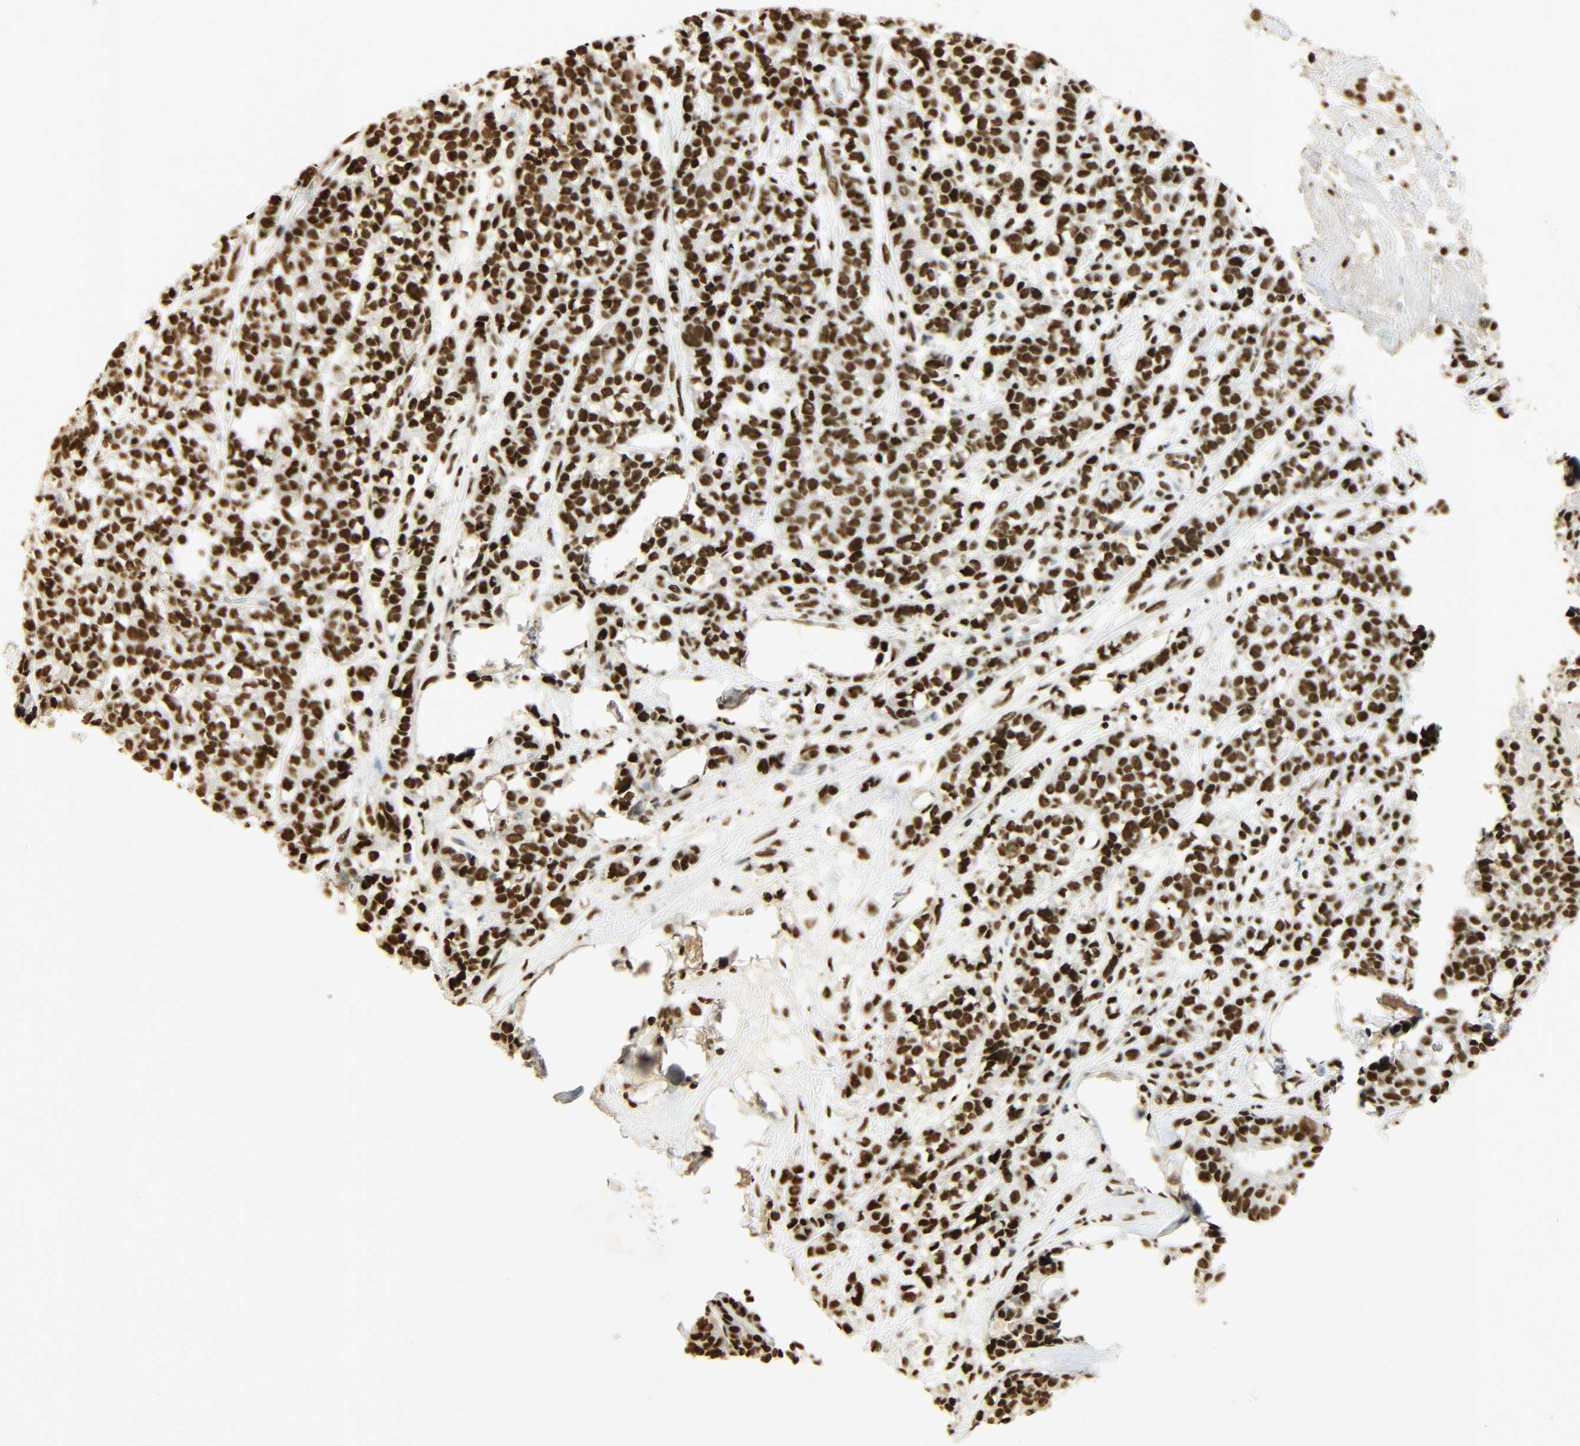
{"staining": {"intensity": "strong", "quantity": ">75%", "location": "nuclear"}, "tissue": "head and neck cancer", "cell_type": "Tumor cells", "image_type": "cancer", "snomed": [{"axis": "morphology", "description": "Adenocarcinoma, NOS"}, {"axis": "topography", "description": "Salivary gland"}, {"axis": "topography", "description": "Head-Neck"}], "caption": "Immunohistochemistry (DAB (3,3'-diaminobenzidine)) staining of head and neck cancer (adenocarcinoma) reveals strong nuclear protein positivity in approximately >75% of tumor cells.", "gene": "KHDRBS1", "patient": {"sex": "female", "age": 65}}